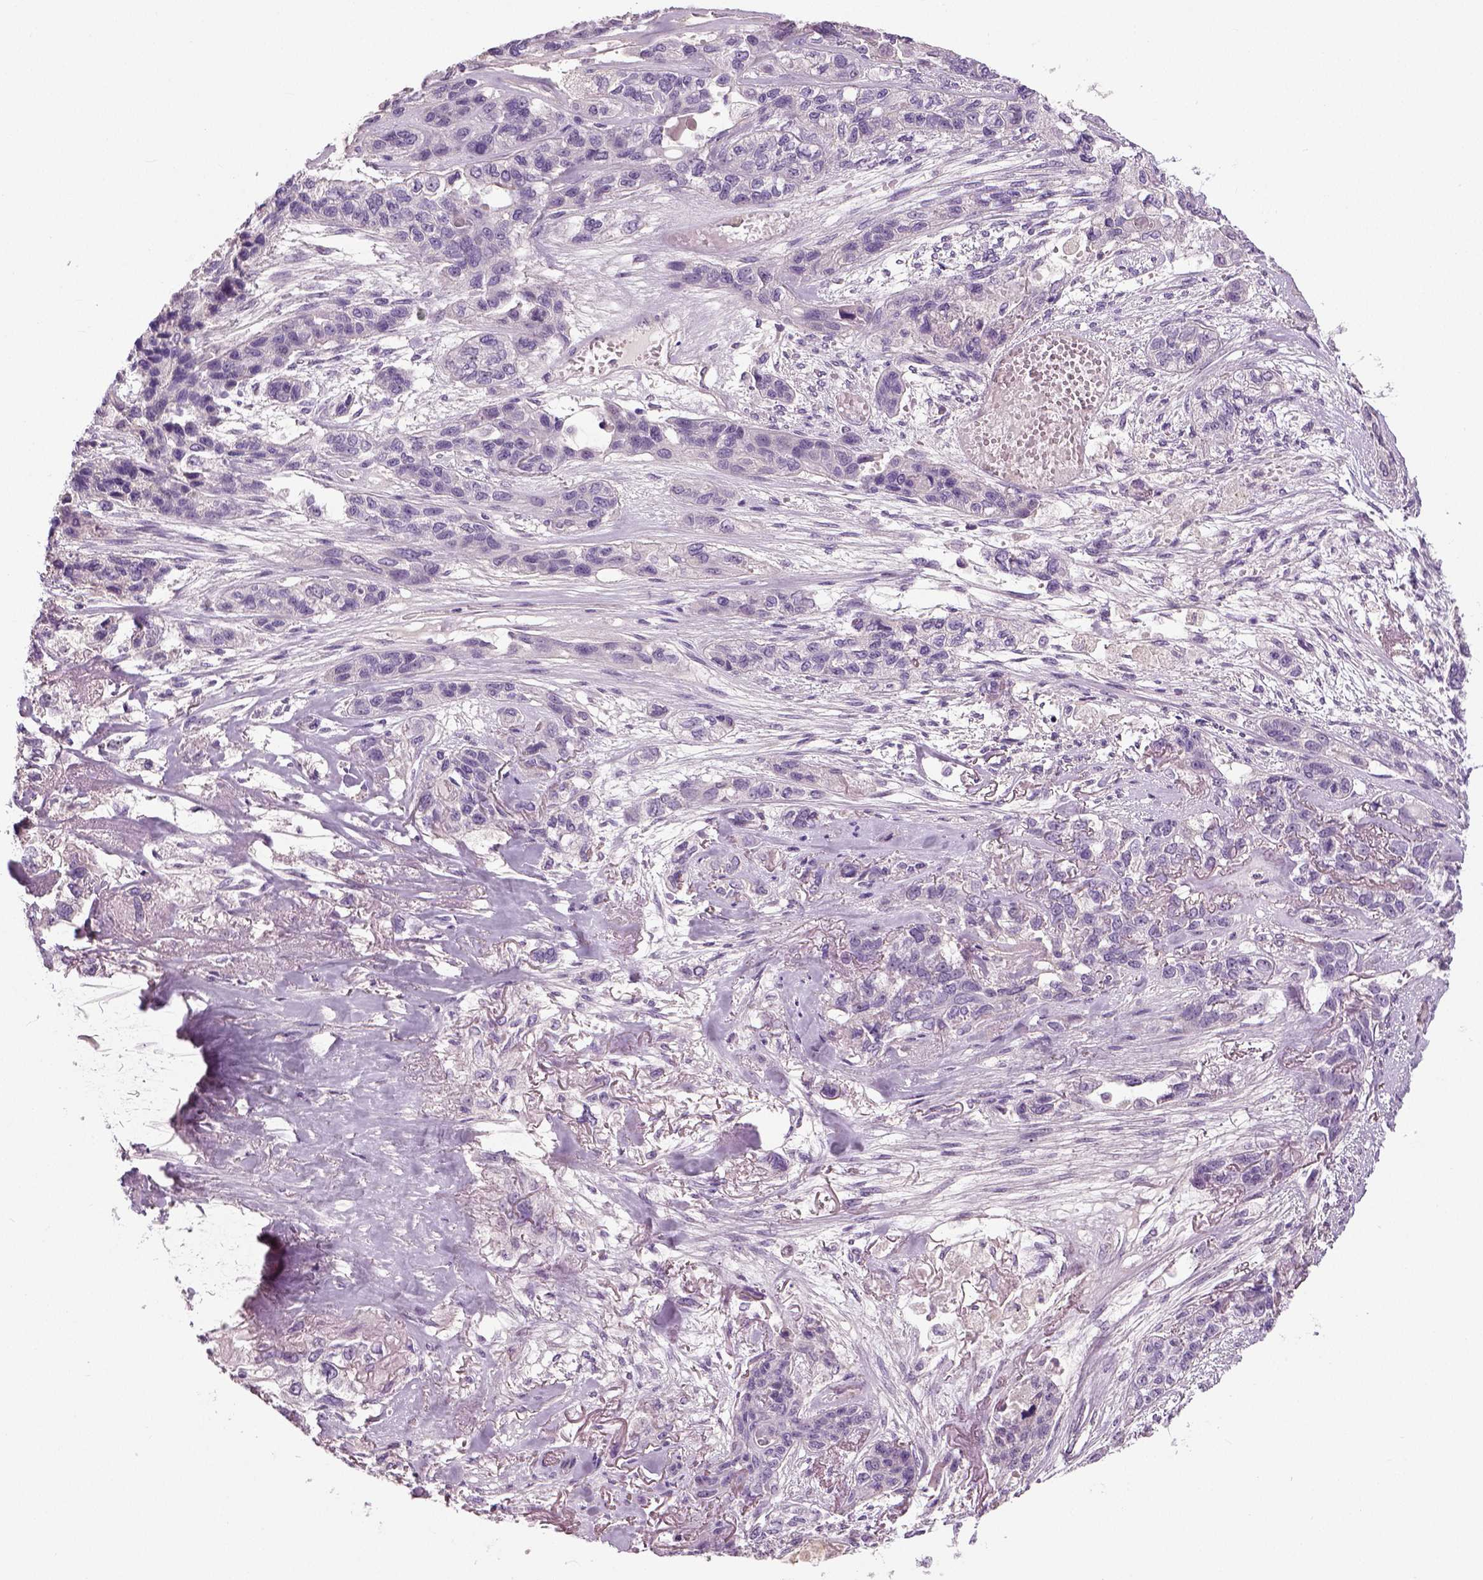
{"staining": {"intensity": "negative", "quantity": "none", "location": "none"}, "tissue": "lung cancer", "cell_type": "Tumor cells", "image_type": "cancer", "snomed": [{"axis": "morphology", "description": "Squamous cell carcinoma, NOS"}, {"axis": "topography", "description": "Lung"}], "caption": "IHC micrograph of neoplastic tissue: human squamous cell carcinoma (lung) stained with DAB (3,3'-diaminobenzidine) demonstrates no significant protein expression in tumor cells.", "gene": "NECAB1", "patient": {"sex": "female", "age": 70}}